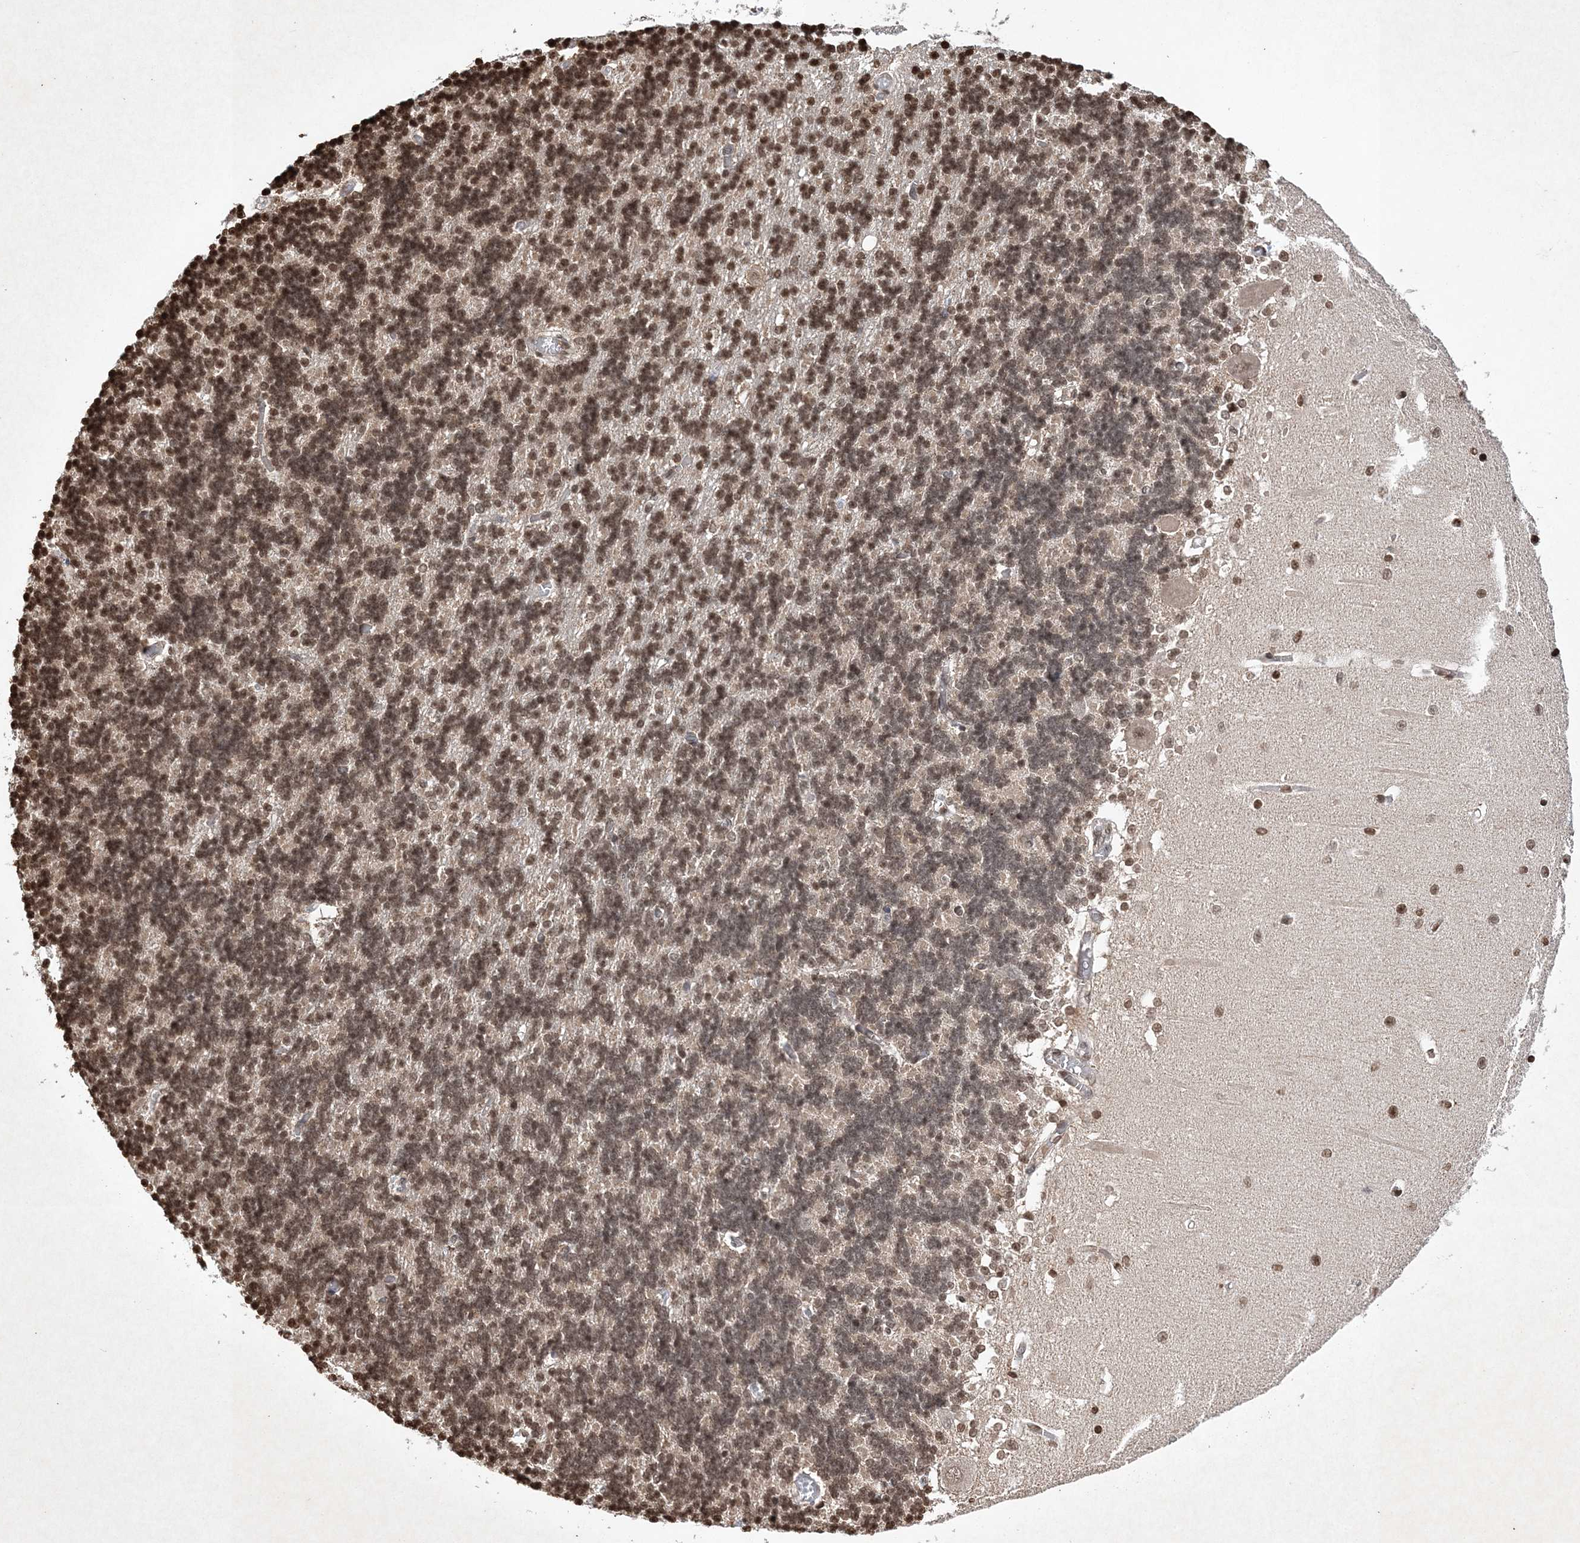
{"staining": {"intensity": "moderate", "quantity": "25%-75%", "location": "nuclear"}, "tissue": "cerebellum", "cell_type": "Cells in granular layer", "image_type": "normal", "snomed": [{"axis": "morphology", "description": "Normal tissue, NOS"}, {"axis": "topography", "description": "Cerebellum"}], "caption": "Moderate nuclear staining is appreciated in about 25%-75% of cells in granular layer in benign cerebellum.", "gene": "NEDD9", "patient": {"sex": "male", "age": 37}}